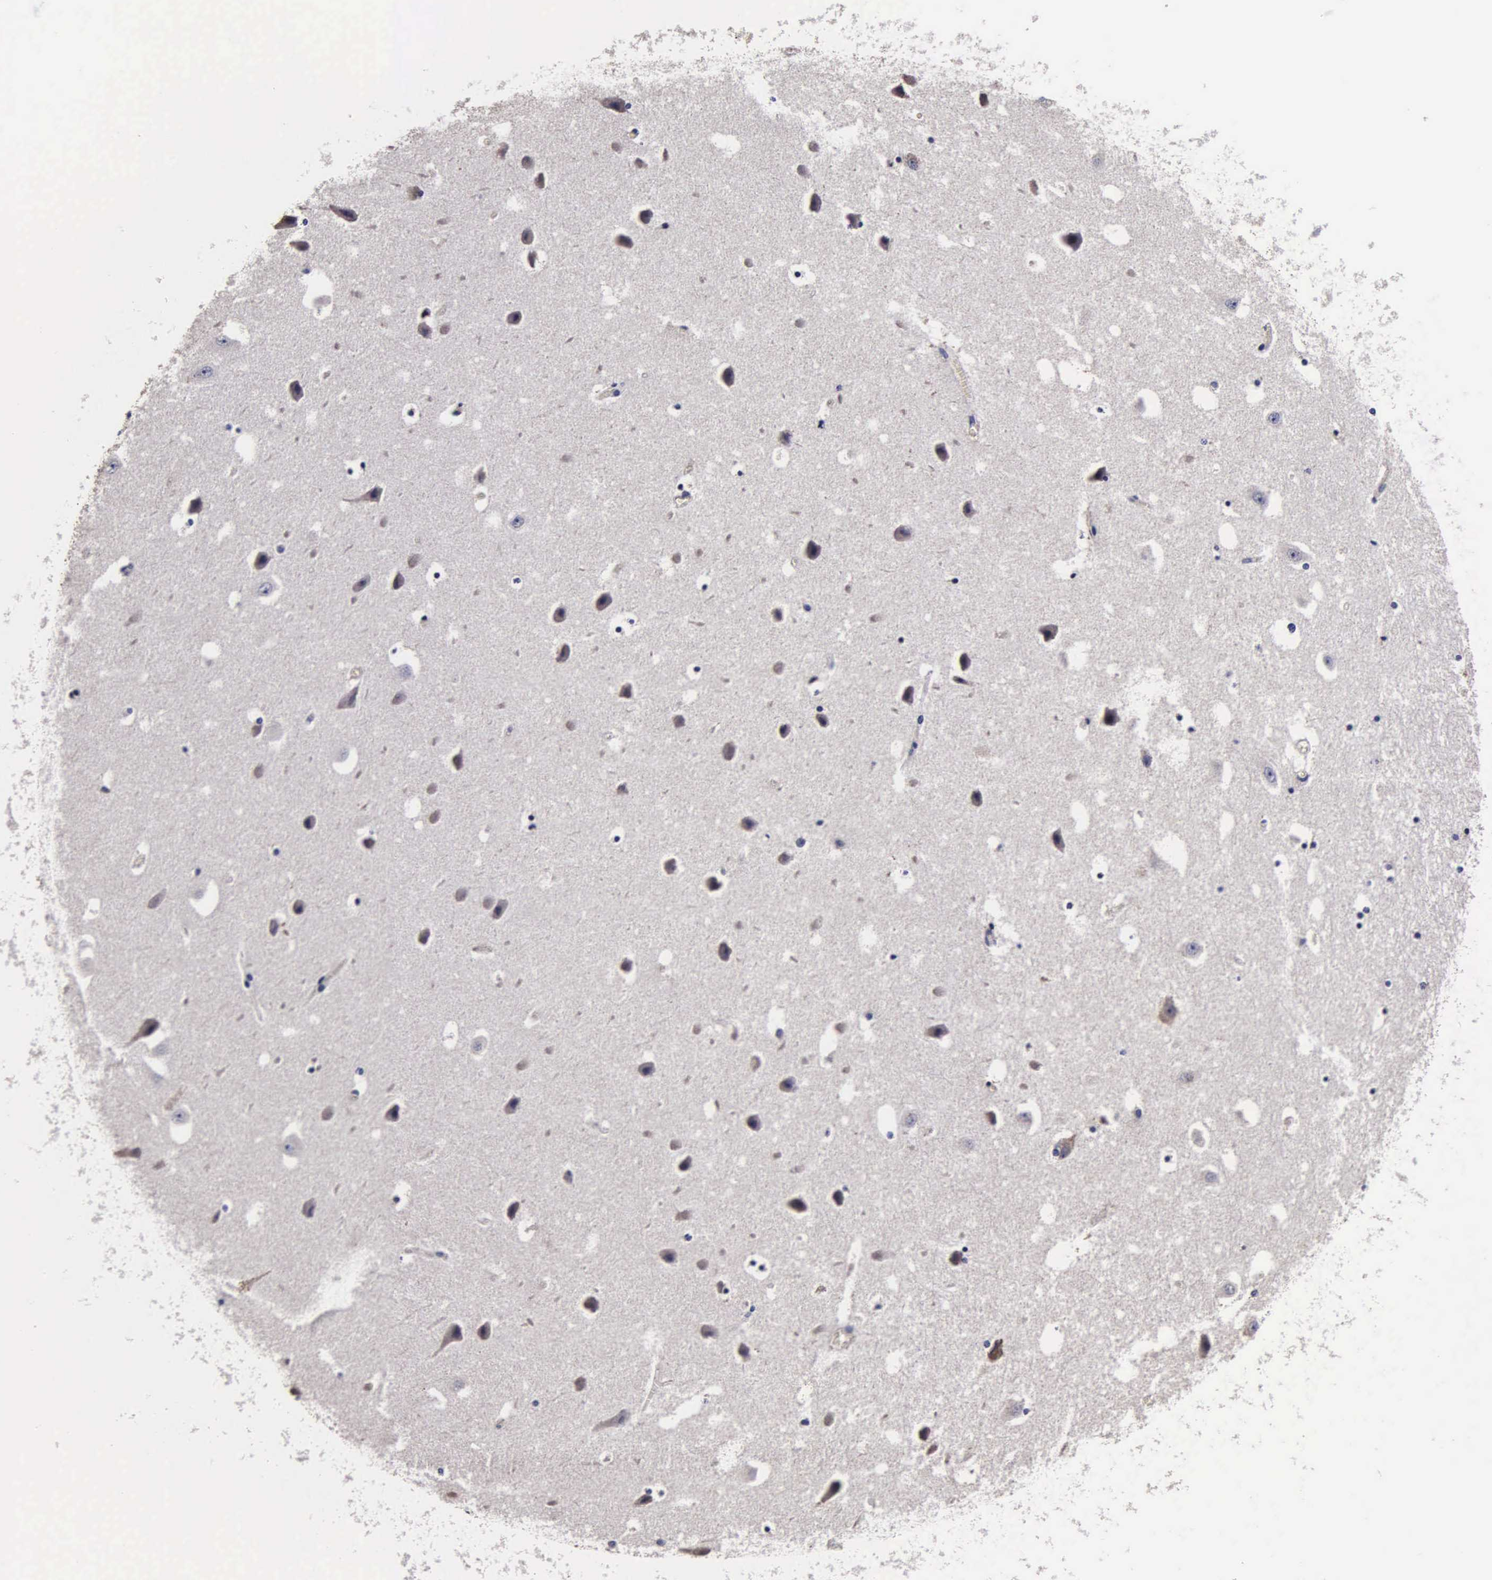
{"staining": {"intensity": "negative", "quantity": "none", "location": "none"}, "tissue": "hippocampus", "cell_type": "Glial cells", "image_type": "normal", "snomed": [{"axis": "morphology", "description": "Normal tissue, NOS"}, {"axis": "topography", "description": "Hippocampus"}], "caption": "Immunohistochemistry (IHC) photomicrograph of unremarkable hippocampus: human hippocampus stained with DAB shows no significant protein expression in glial cells.", "gene": "PSMA3", "patient": {"sex": "male", "age": 45}}